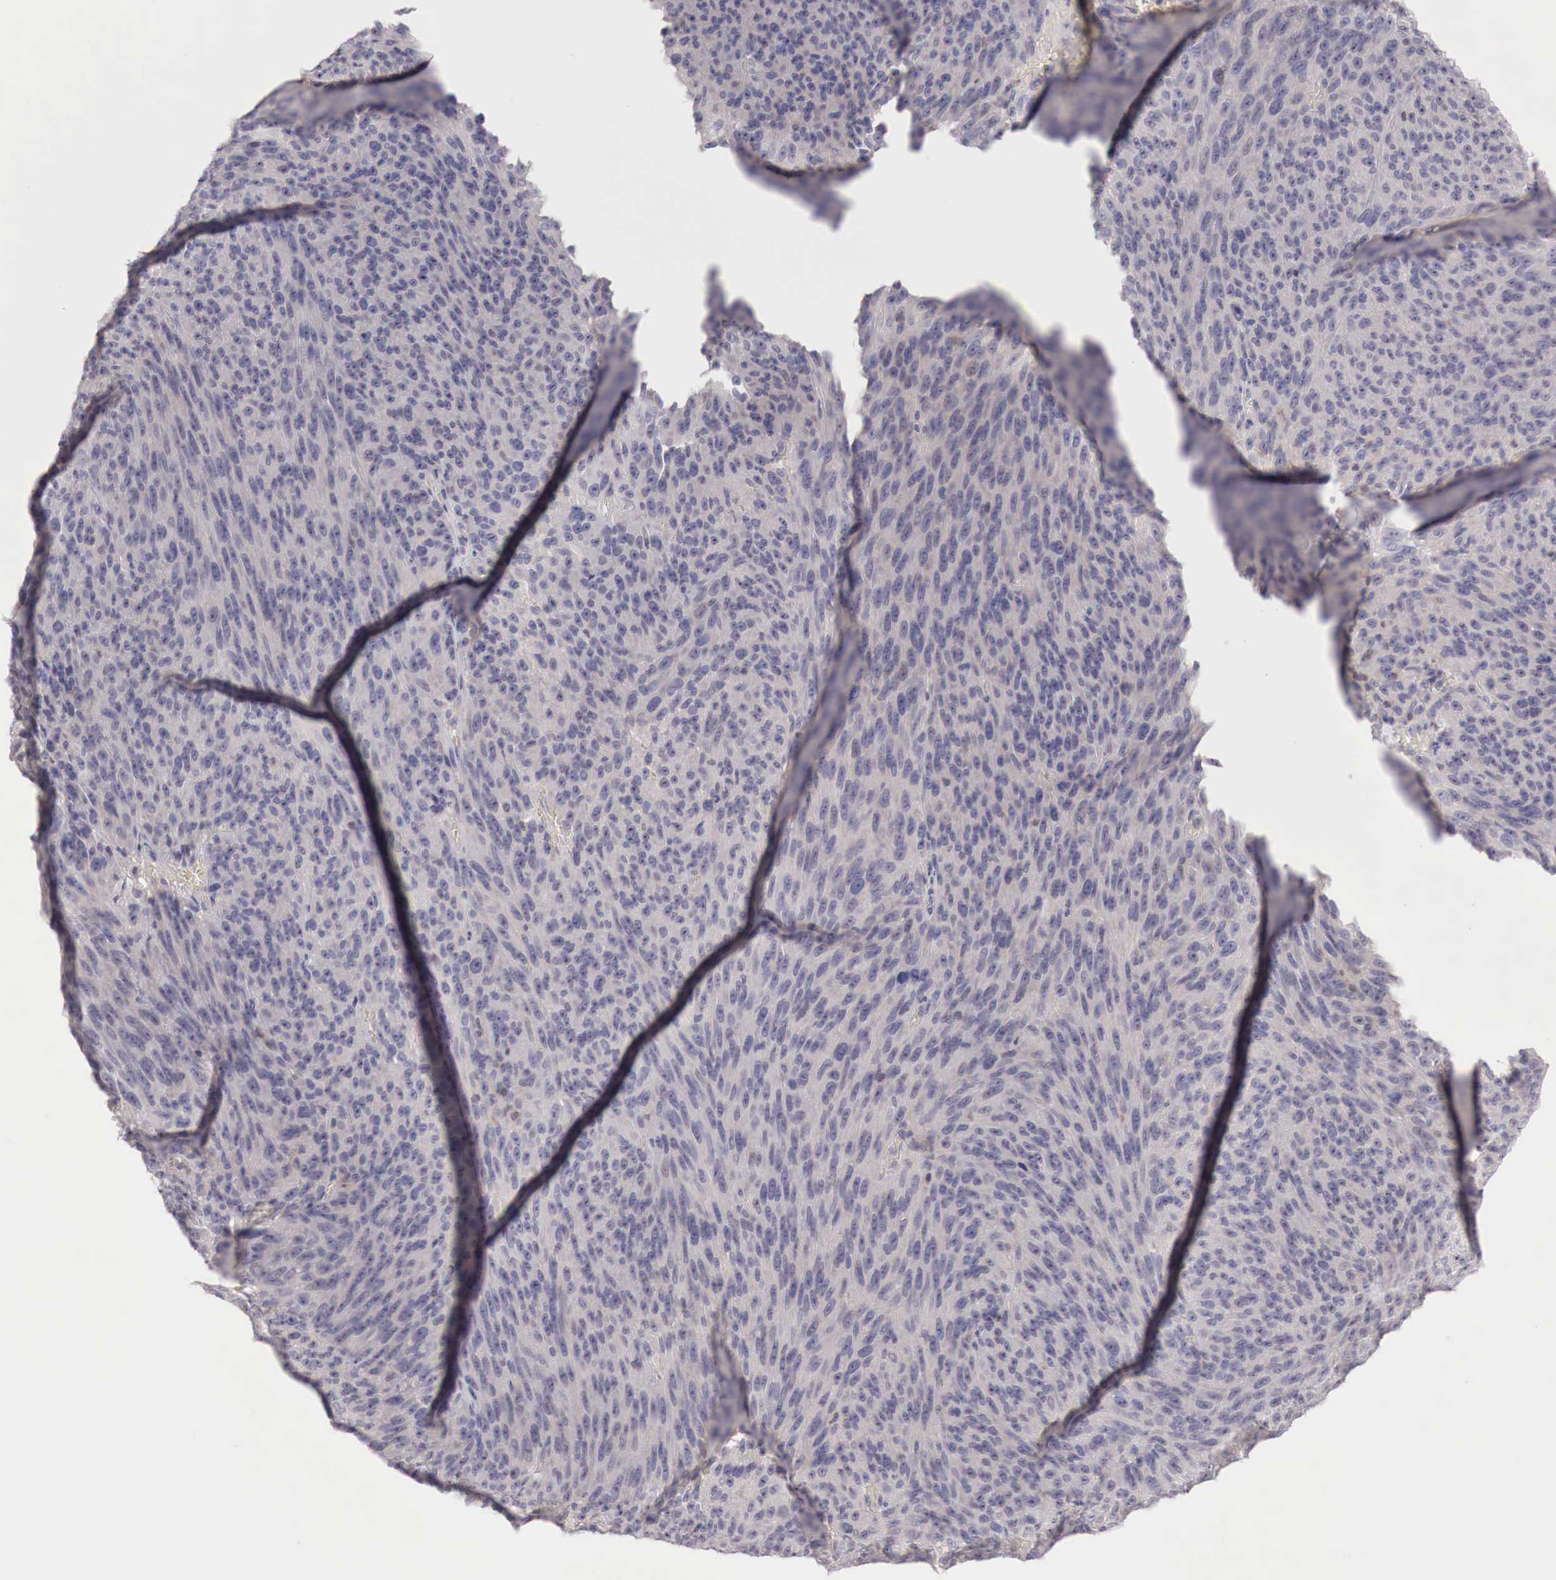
{"staining": {"intensity": "negative", "quantity": "none", "location": "none"}, "tissue": "melanoma", "cell_type": "Tumor cells", "image_type": "cancer", "snomed": [{"axis": "morphology", "description": "Malignant melanoma, NOS"}, {"axis": "topography", "description": "Skin"}], "caption": "DAB (3,3'-diaminobenzidine) immunohistochemical staining of human malignant melanoma exhibits no significant positivity in tumor cells.", "gene": "GATA1", "patient": {"sex": "male", "age": 76}}